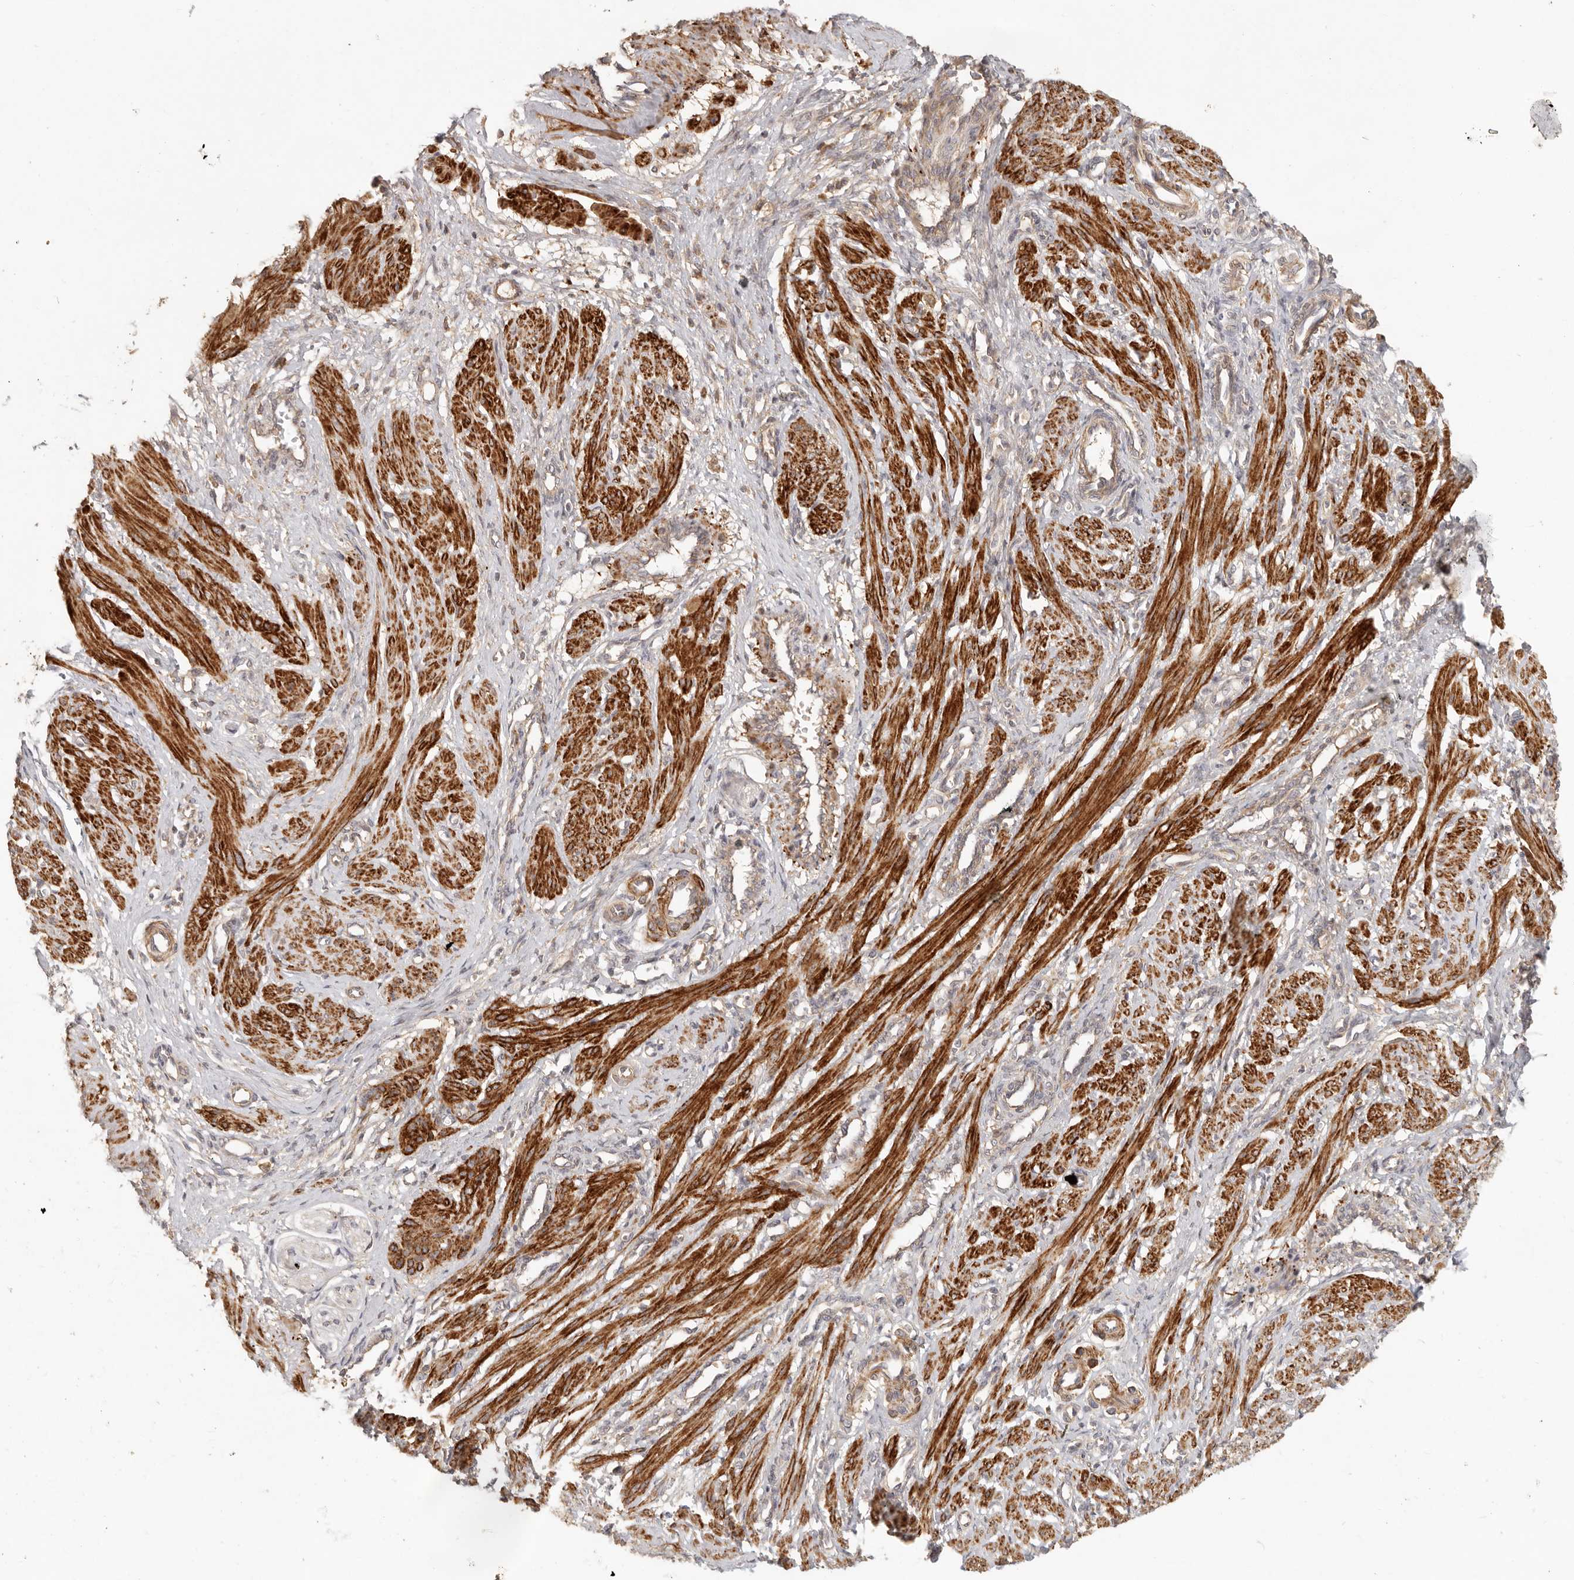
{"staining": {"intensity": "moderate", "quantity": ">75%", "location": "cytoplasmic/membranous"}, "tissue": "smooth muscle", "cell_type": "Smooth muscle cells", "image_type": "normal", "snomed": [{"axis": "morphology", "description": "Normal tissue, NOS"}, {"axis": "topography", "description": "Endometrium"}], "caption": "Smooth muscle was stained to show a protein in brown. There is medium levels of moderate cytoplasmic/membranous positivity in approximately >75% of smooth muscle cells. (DAB IHC, brown staining for protein, blue staining for nuclei).", "gene": "VIPR1", "patient": {"sex": "female", "age": 33}}